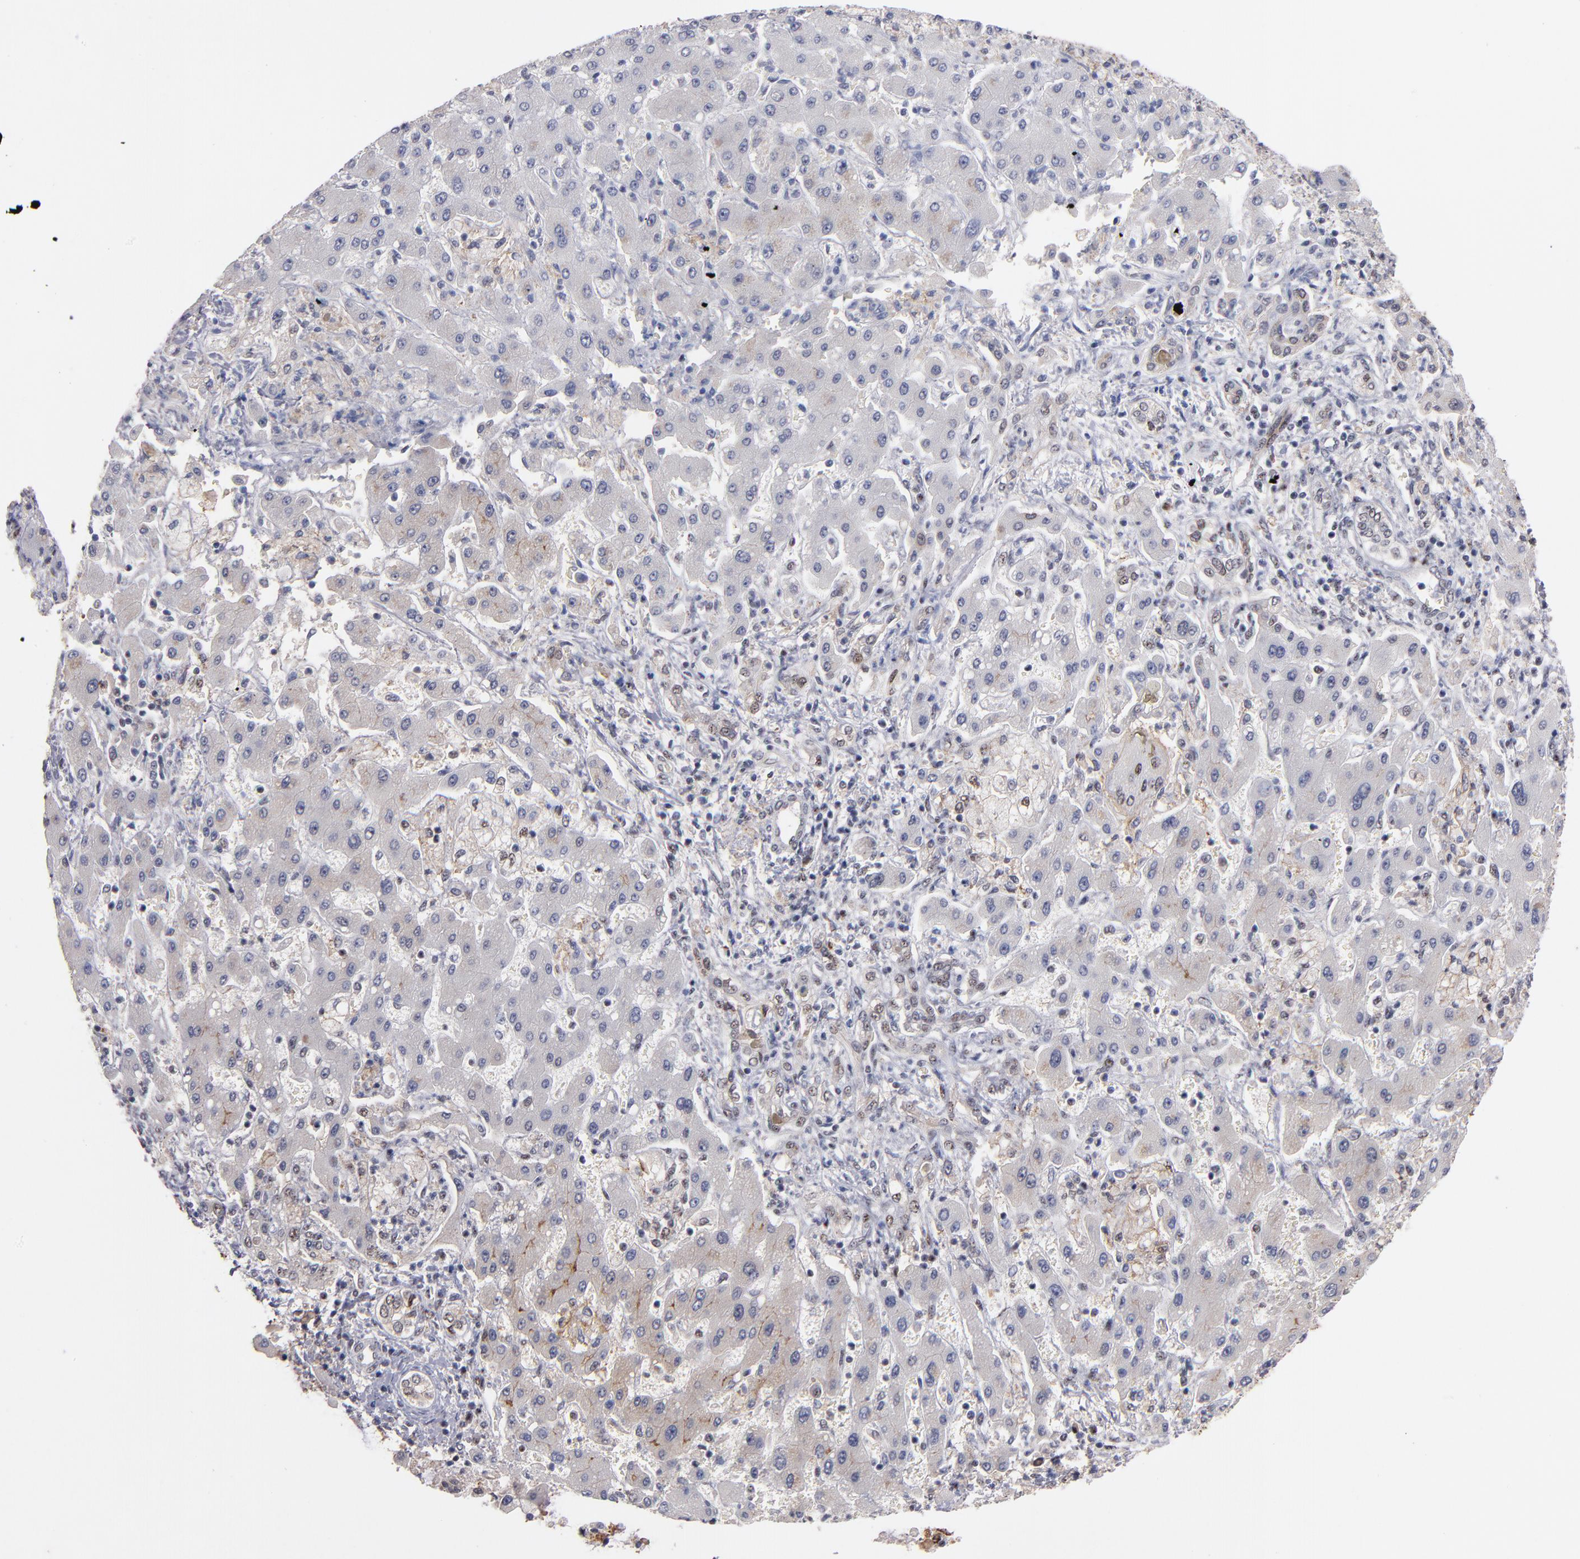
{"staining": {"intensity": "weak", "quantity": "<25%", "location": "cytoplasmic/membranous,nuclear"}, "tissue": "liver cancer", "cell_type": "Tumor cells", "image_type": "cancer", "snomed": [{"axis": "morphology", "description": "Cholangiocarcinoma"}, {"axis": "topography", "description": "Liver"}], "caption": "Immunohistochemical staining of human liver cancer shows no significant staining in tumor cells.", "gene": "RAF1", "patient": {"sex": "male", "age": 50}}